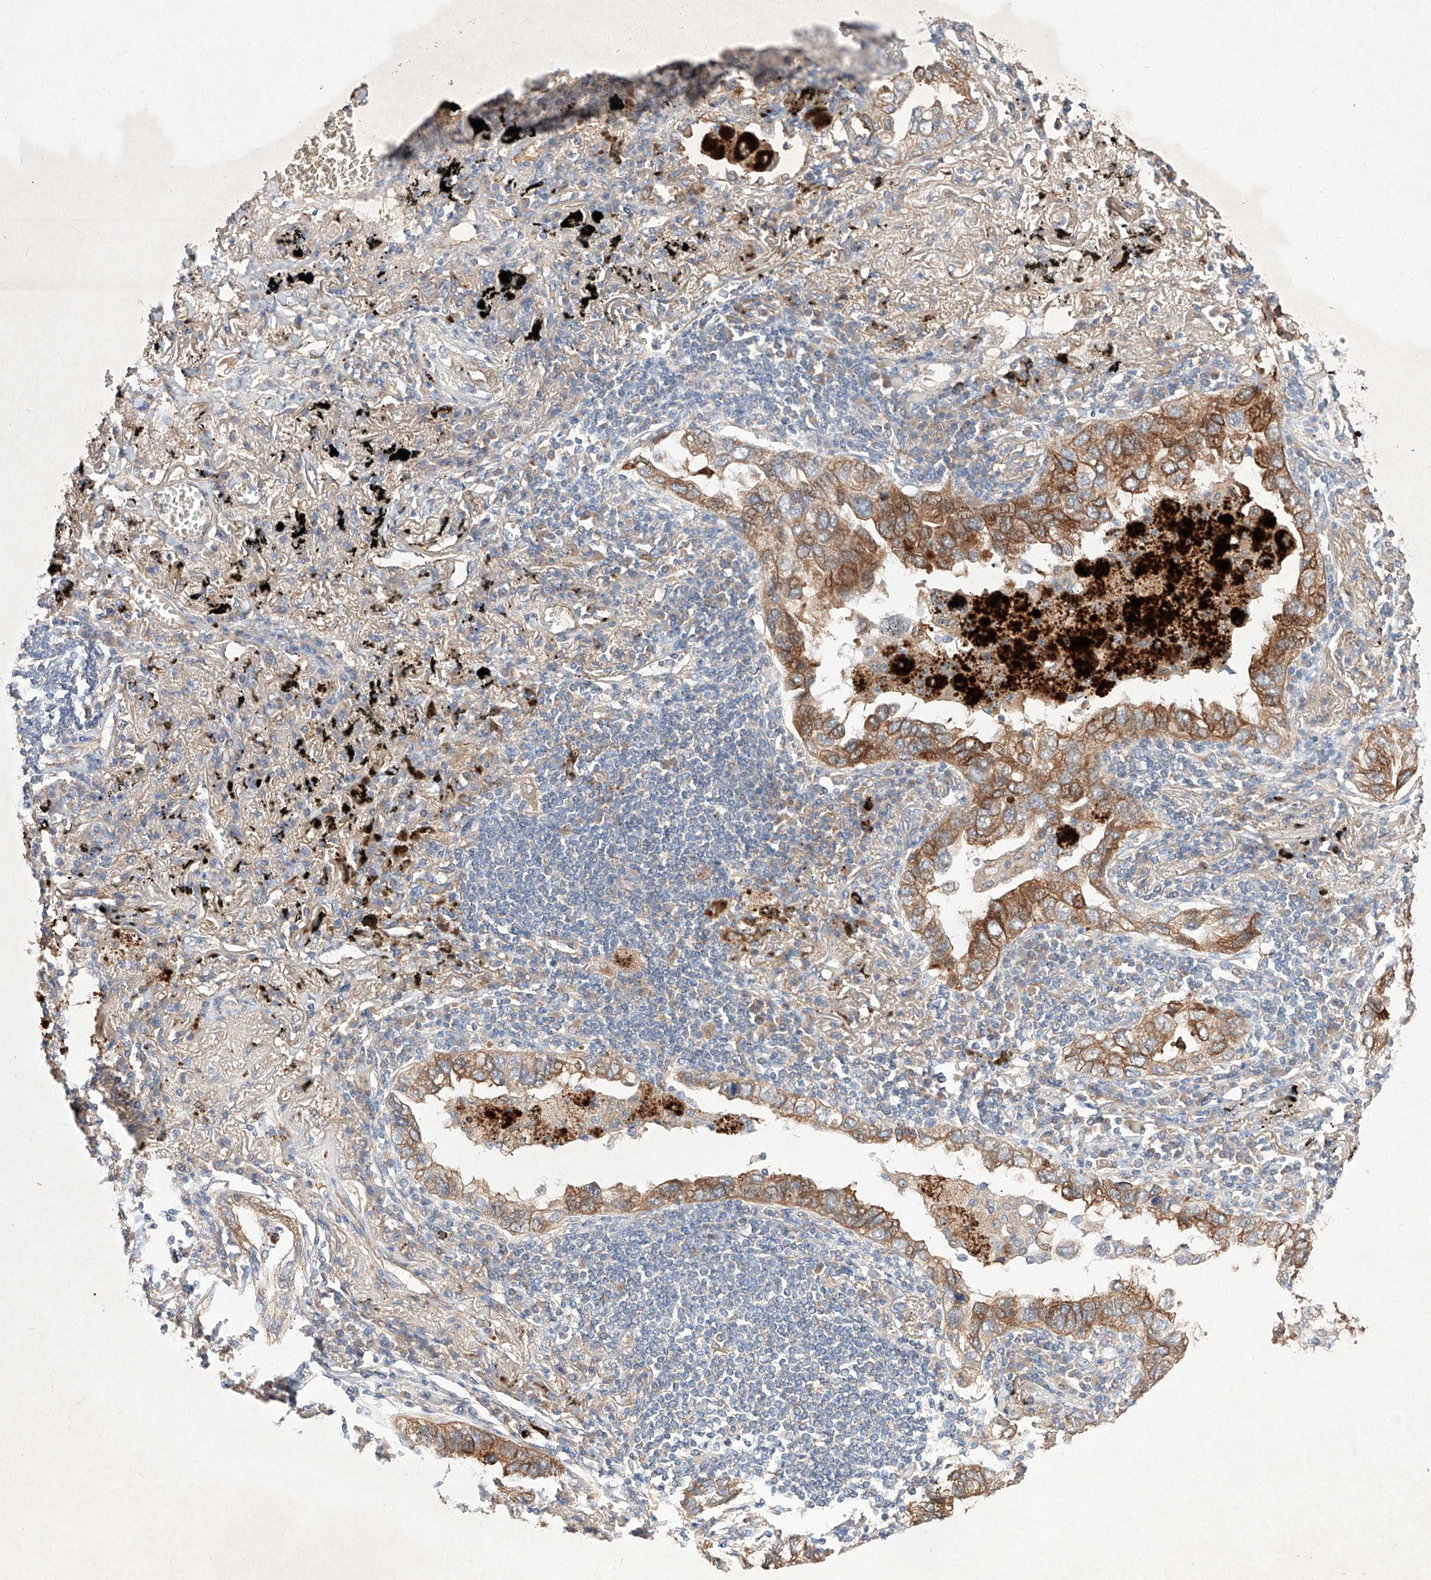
{"staining": {"intensity": "moderate", "quantity": ">75%", "location": "cytoplasmic/membranous"}, "tissue": "lung cancer", "cell_type": "Tumor cells", "image_type": "cancer", "snomed": [{"axis": "morphology", "description": "Adenocarcinoma, NOS"}, {"axis": "topography", "description": "Lung"}], "caption": "Immunohistochemical staining of human lung cancer (adenocarcinoma) demonstrates medium levels of moderate cytoplasmic/membranous protein expression in approximately >75% of tumor cells. The protein is stained brown, and the nuclei are stained in blue (DAB (3,3'-diaminobenzidine) IHC with brightfield microscopy, high magnification).", "gene": "C6orf62", "patient": {"sex": "male", "age": 65}}